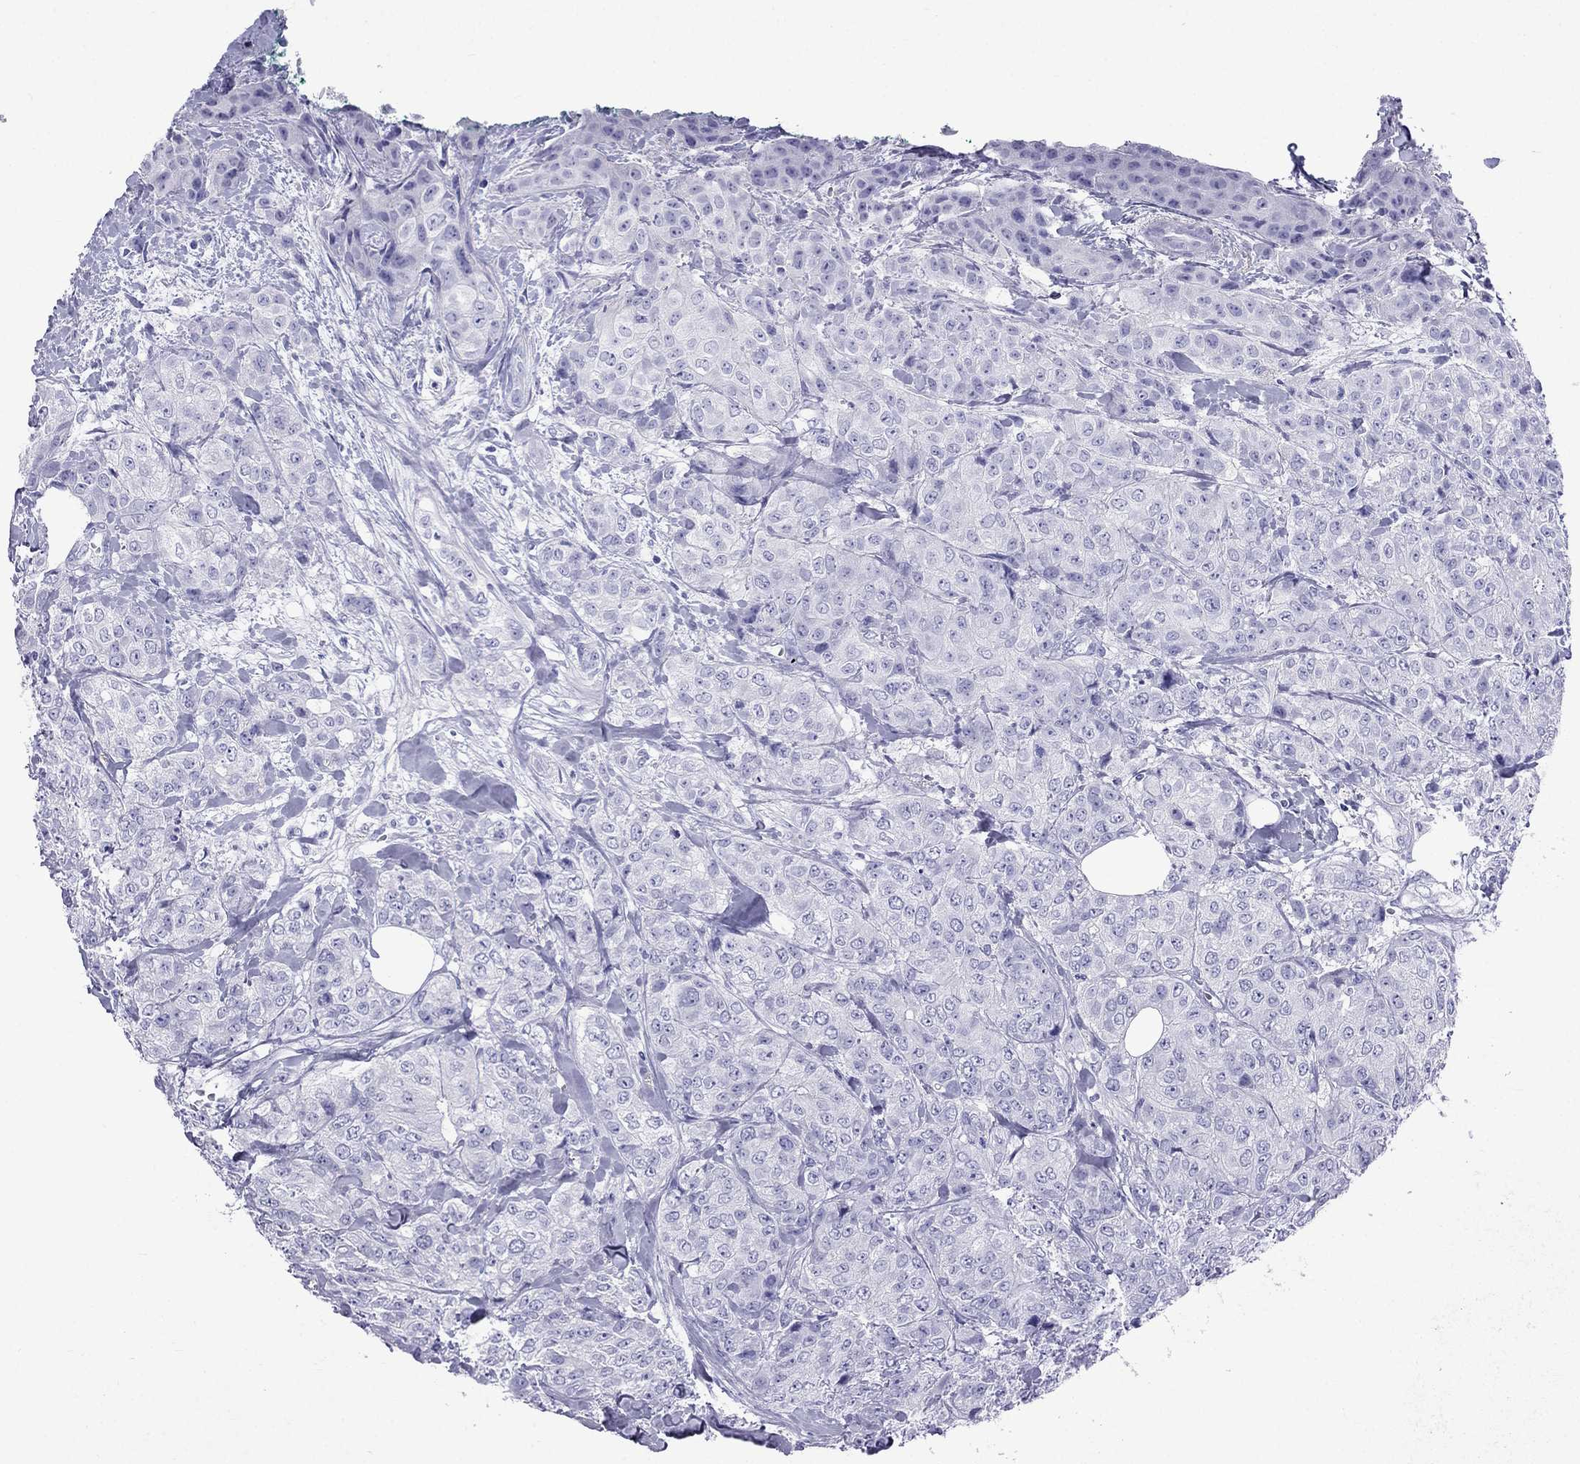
{"staining": {"intensity": "negative", "quantity": "none", "location": "none"}, "tissue": "breast cancer", "cell_type": "Tumor cells", "image_type": "cancer", "snomed": [{"axis": "morphology", "description": "Duct carcinoma"}, {"axis": "topography", "description": "Breast"}], "caption": "An image of breast cancer stained for a protein displays no brown staining in tumor cells.", "gene": "ARR3", "patient": {"sex": "female", "age": 43}}